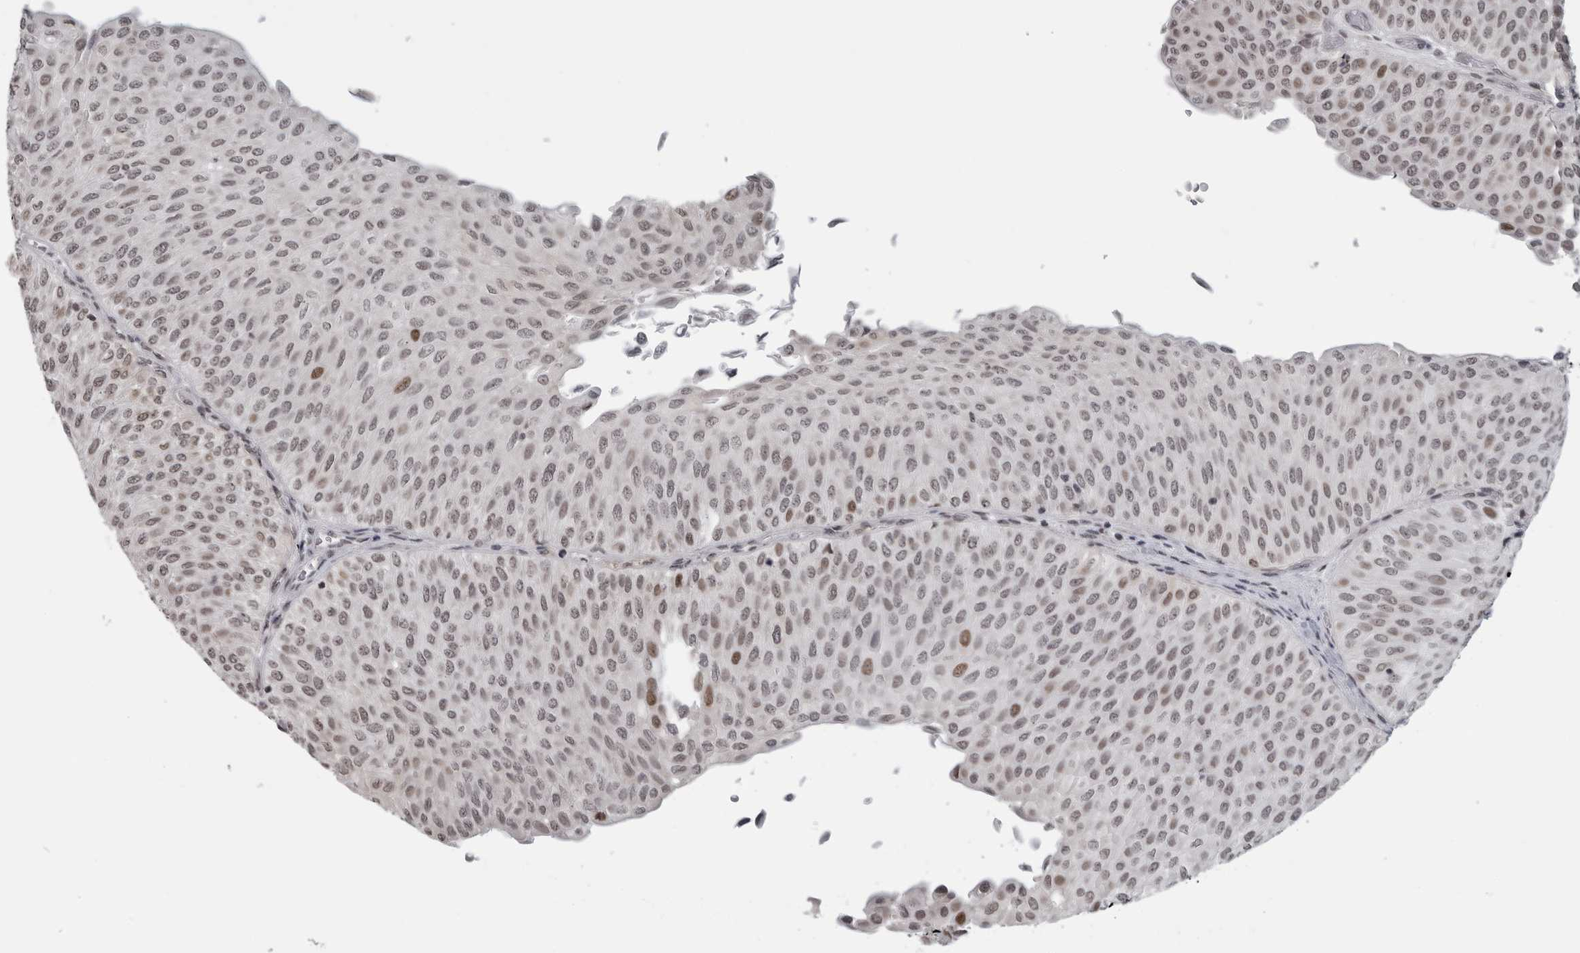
{"staining": {"intensity": "moderate", "quantity": "<25%", "location": "nuclear"}, "tissue": "urothelial cancer", "cell_type": "Tumor cells", "image_type": "cancer", "snomed": [{"axis": "morphology", "description": "Urothelial carcinoma, Low grade"}, {"axis": "topography", "description": "Urinary bladder"}], "caption": "Immunohistochemistry image of urothelial carcinoma (low-grade) stained for a protein (brown), which reveals low levels of moderate nuclear expression in about <25% of tumor cells.", "gene": "MAF", "patient": {"sex": "male", "age": 78}}